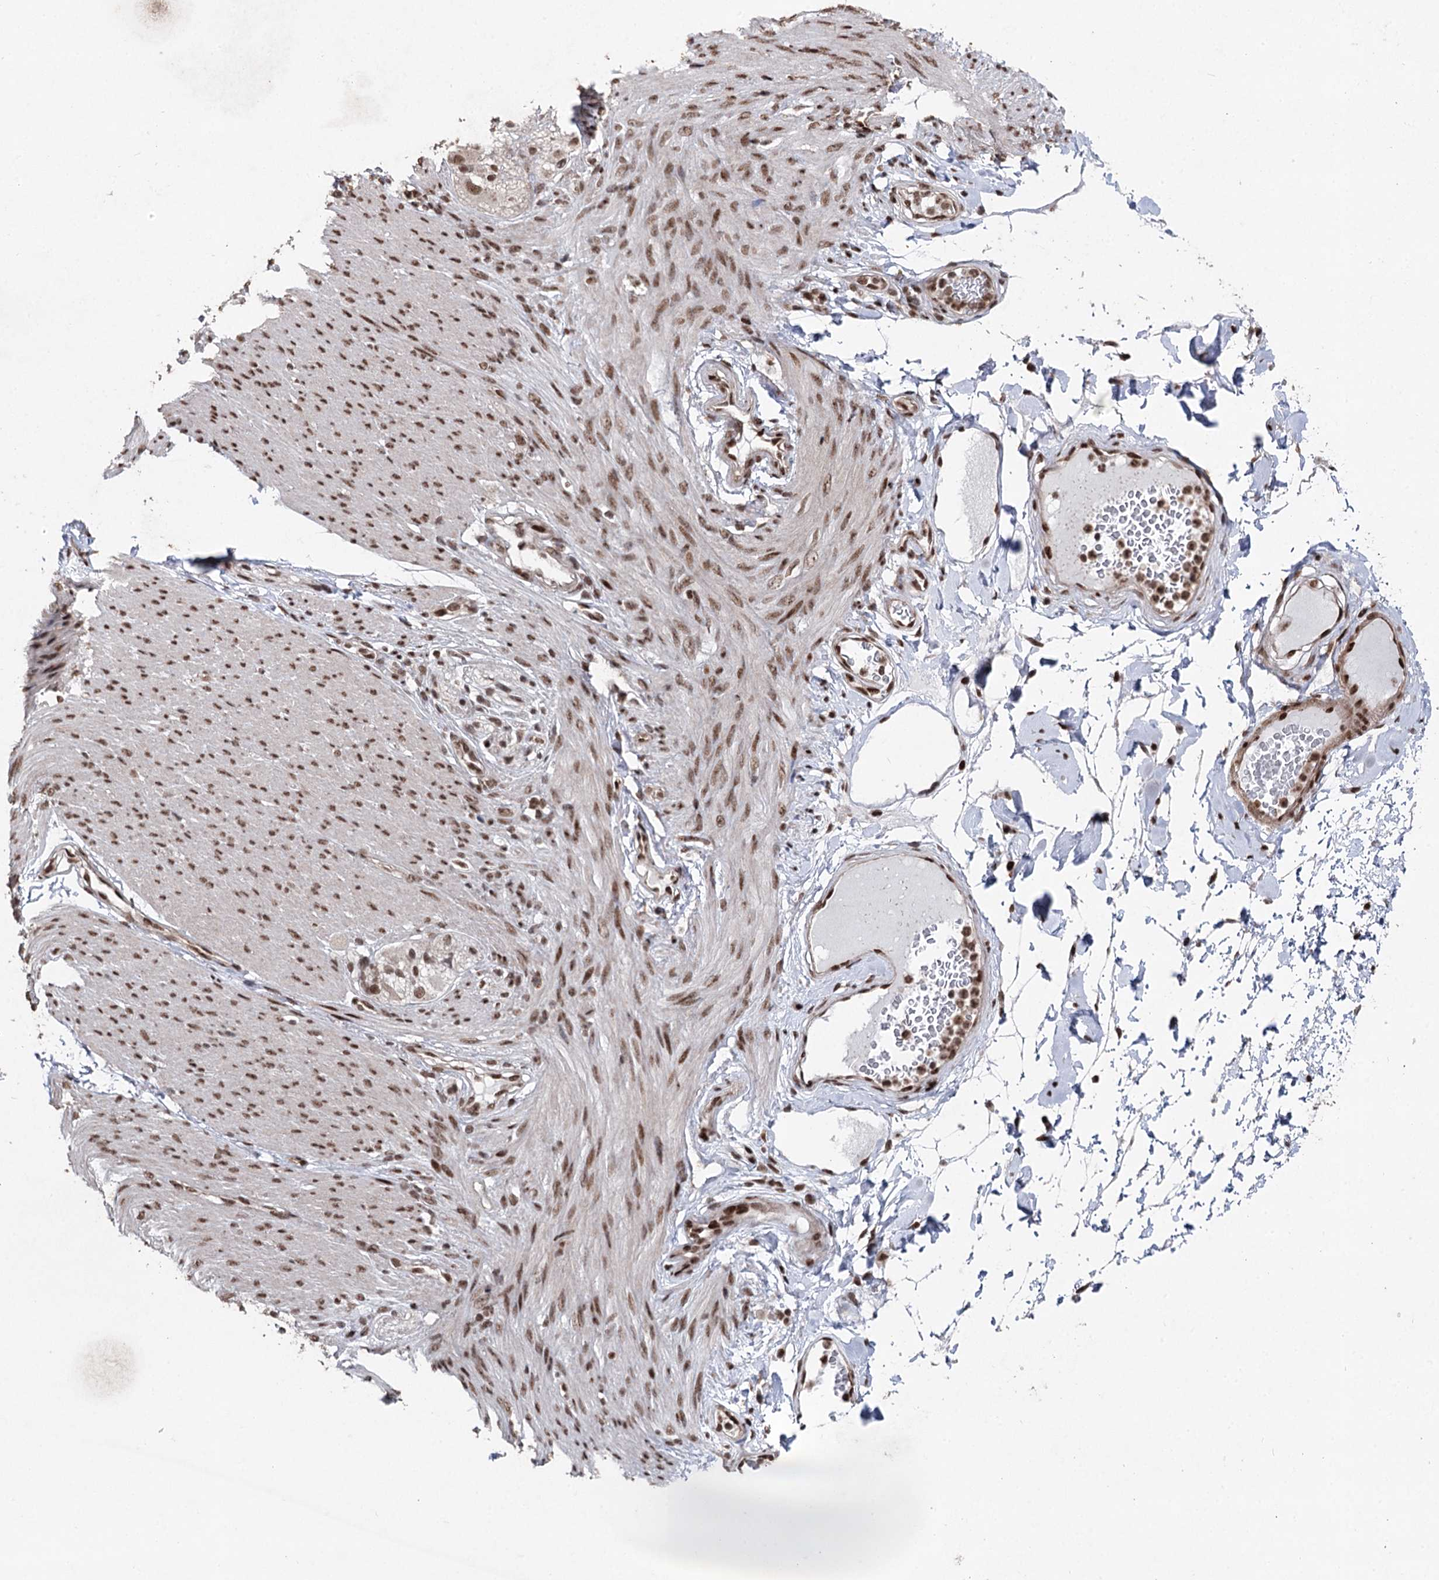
{"staining": {"intensity": "strong", "quantity": ">75%", "location": "cytoplasmic/membranous,nuclear"}, "tissue": "adipose tissue", "cell_type": "Adipocytes", "image_type": "normal", "snomed": [{"axis": "morphology", "description": "Normal tissue, NOS"}, {"axis": "topography", "description": "Colon"}, {"axis": "topography", "description": "Peripheral nerve tissue"}], "caption": "This is a micrograph of immunohistochemistry staining of unremarkable adipose tissue, which shows strong staining in the cytoplasmic/membranous,nuclear of adipocytes.", "gene": "PDCD4", "patient": {"sex": "female", "age": 61}}